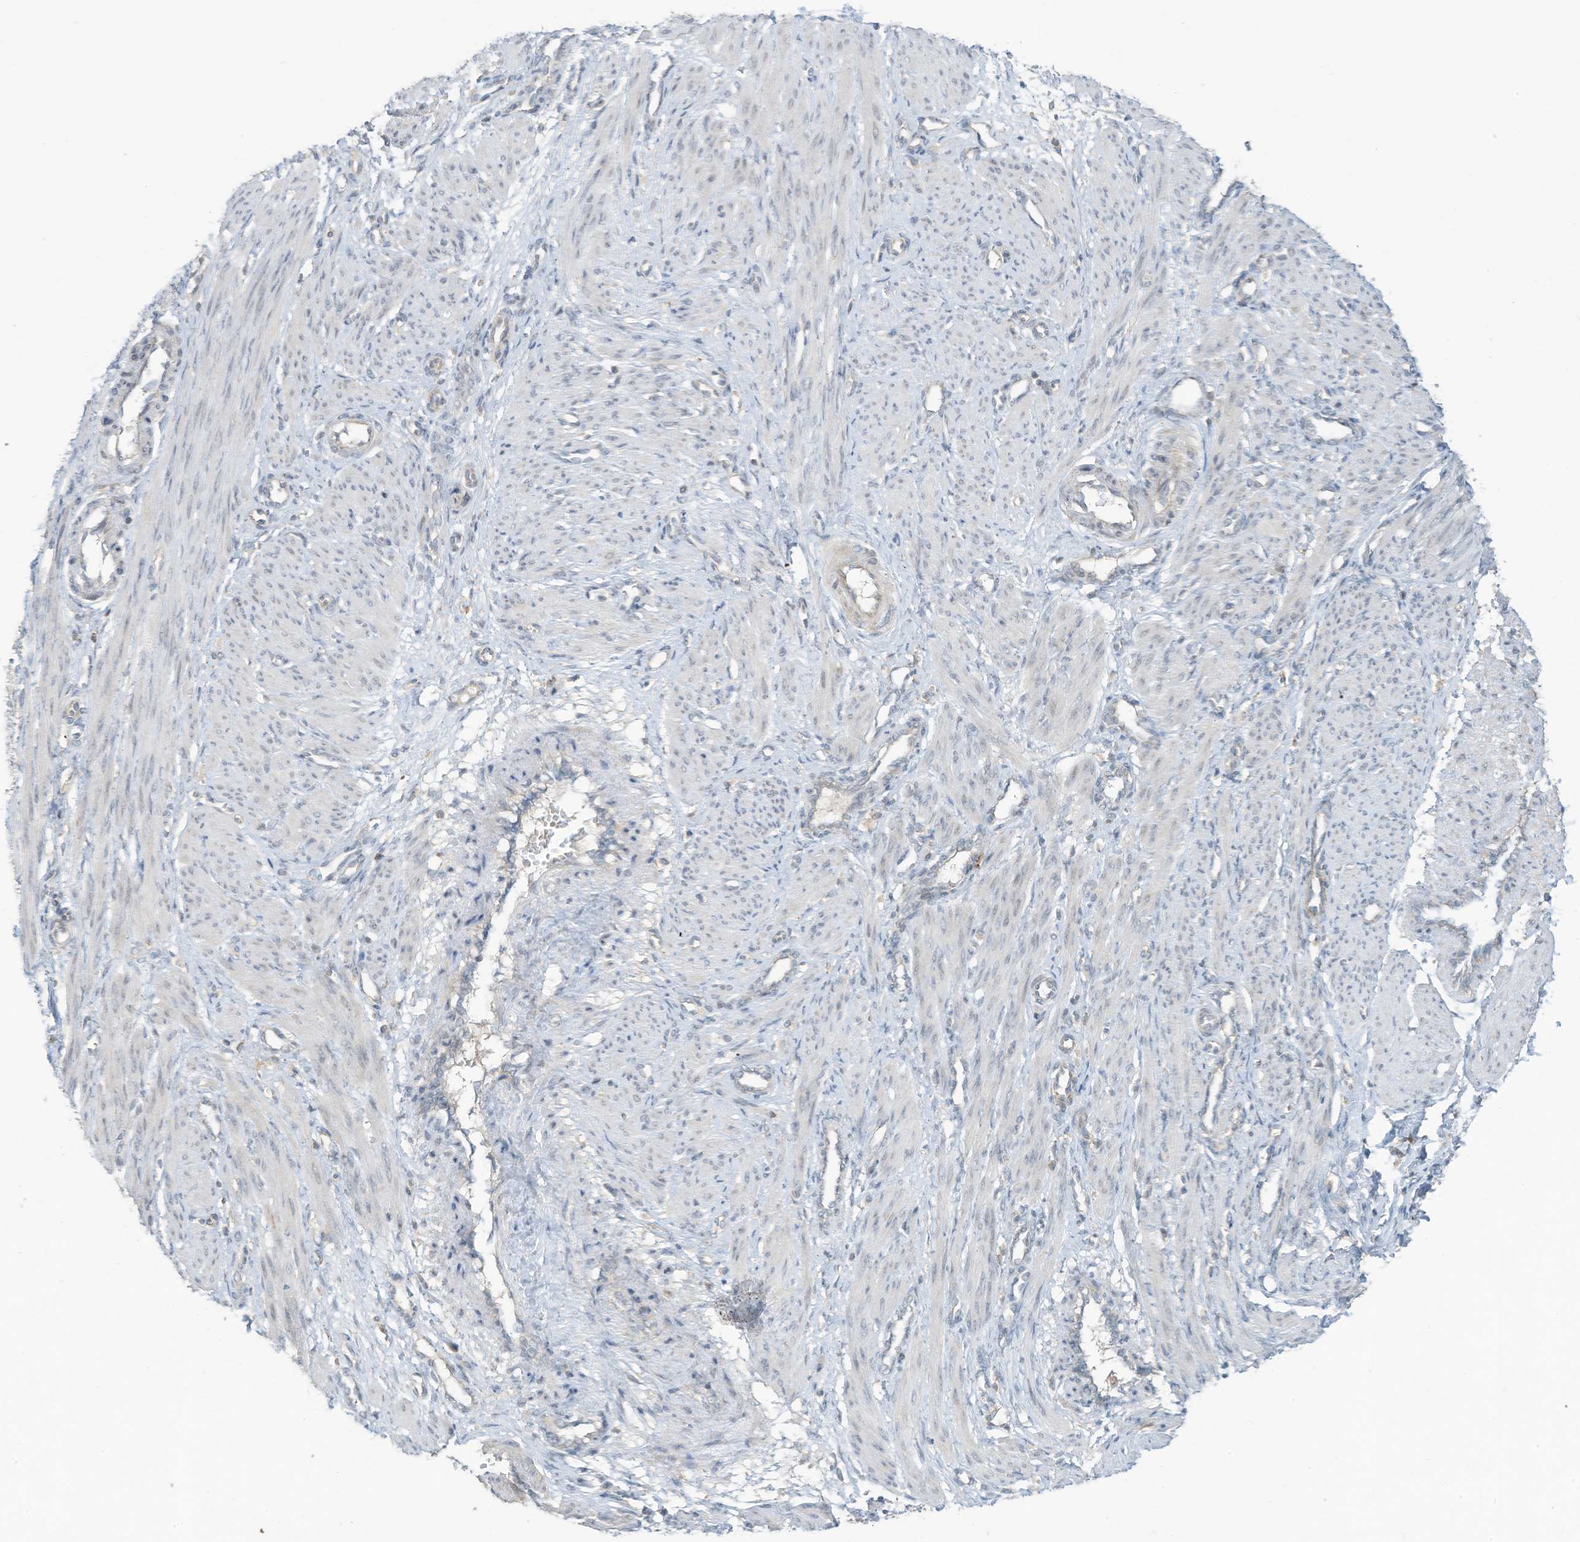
{"staining": {"intensity": "negative", "quantity": "none", "location": "none"}, "tissue": "smooth muscle", "cell_type": "Smooth muscle cells", "image_type": "normal", "snomed": [{"axis": "morphology", "description": "Normal tissue, NOS"}, {"axis": "topography", "description": "Endometrium"}], "caption": "DAB immunohistochemical staining of unremarkable smooth muscle displays no significant staining in smooth muscle cells. Brightfield microscopy of IHC stained with DAB (3,3'-diaminobenzidine) (brown) and hematoxylin (blue), captured at high magnification.", "gene": "PARVG", "patient": {"sex": "female", "age": 33}}